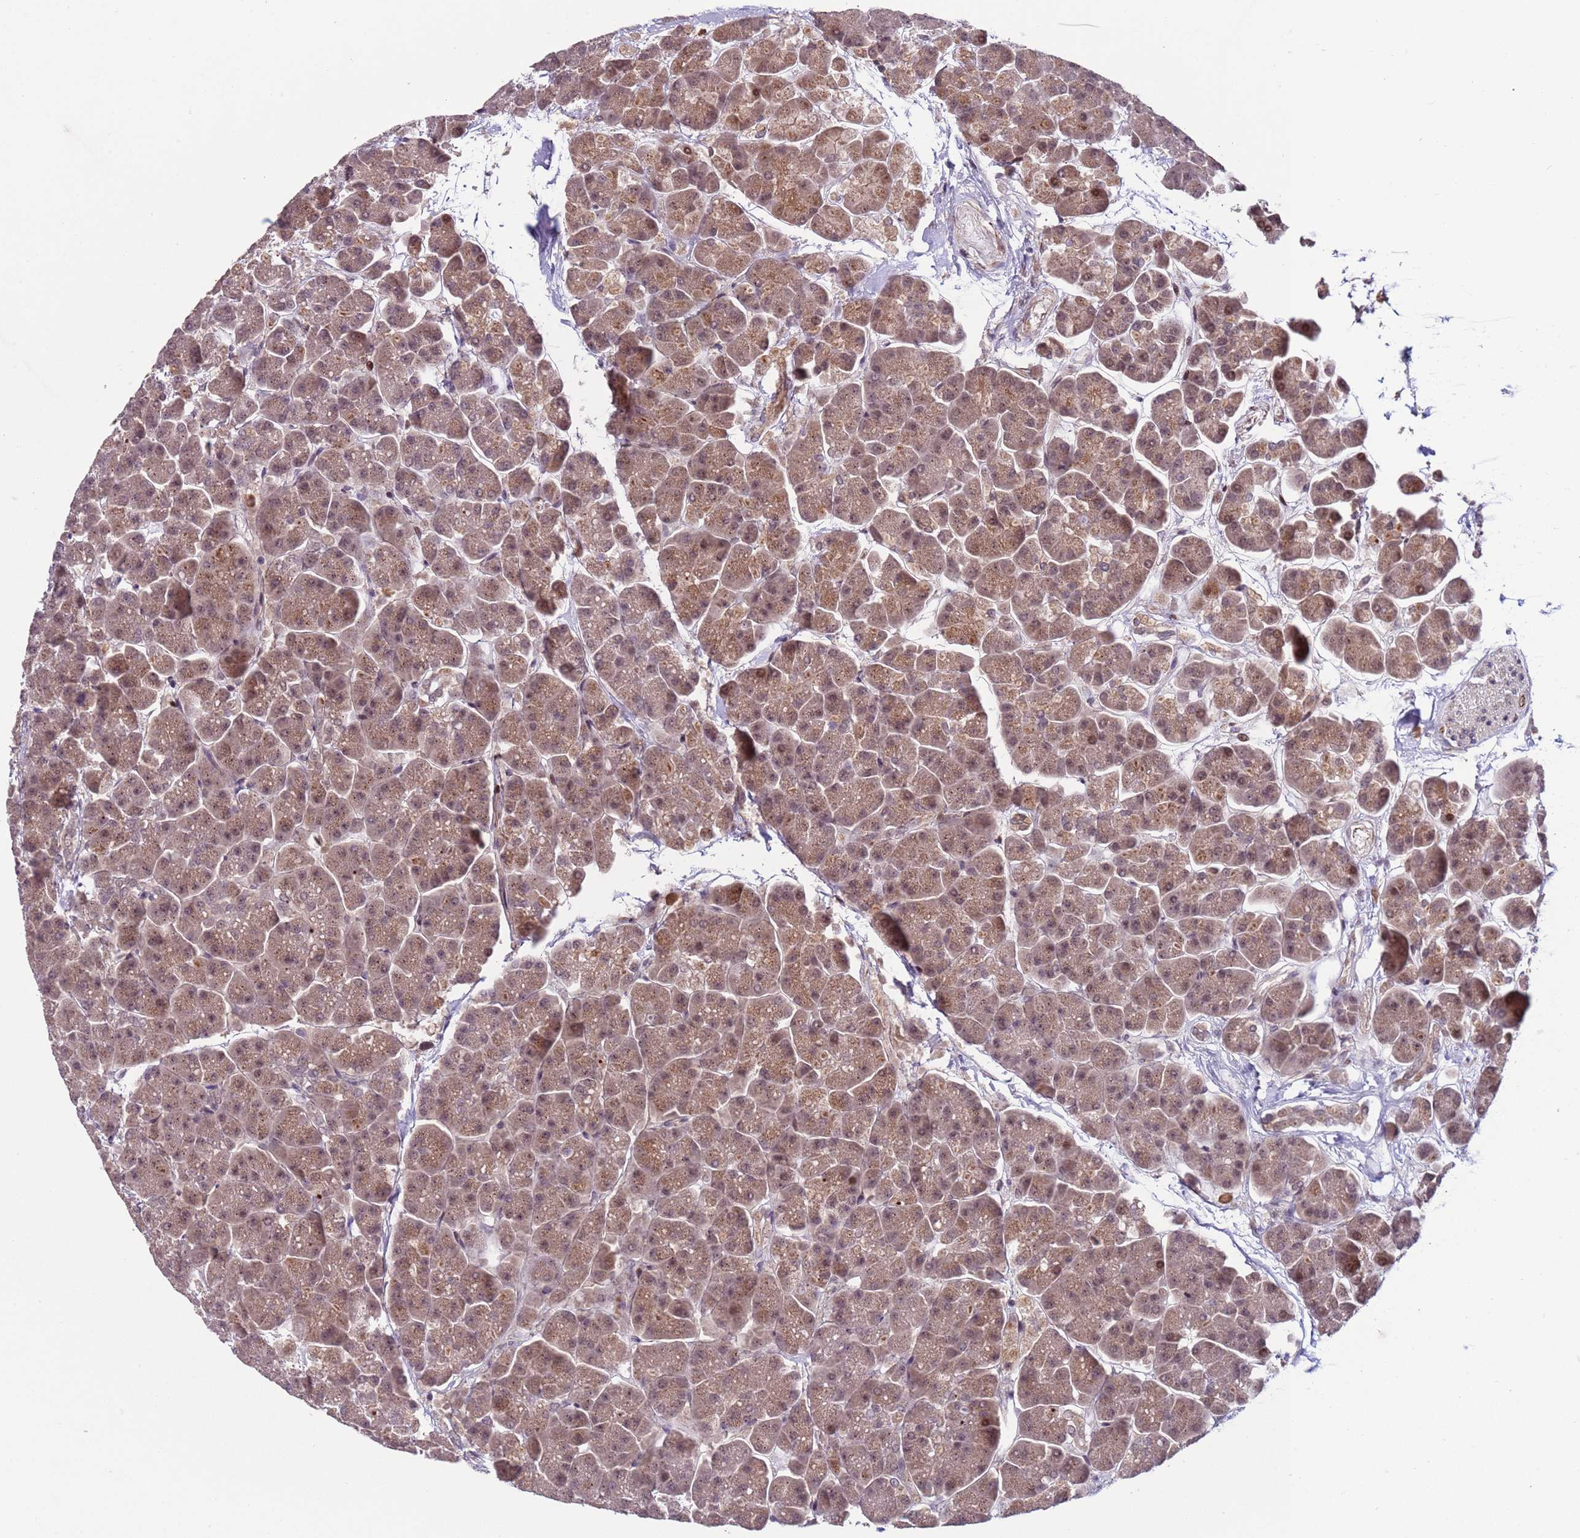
{"staining": {"intensity": "moderate", "quantity": ">75%", "location": "cytoplasmic/membranous,nuclear"}, "tissue": "pancreas", "cell_type": "Exocrine glandular cells", "image_type": "normal", "snomed": [{"axis": "morphology", "description": "Normal tissue, NOS"}, {"axis": "topography", "description": "Pancreas"}, {"axis": "topography", "description": "Peripheral nerve tissue"}], "caption": "Immunohistochemical staining of benign human pancreas exhibits >75% levels of moderate cytoplasmic/membranous,nuclear protein expression in approximately >75% of exocrine glandular cells. Ihc stains the protein in brown and the nuclei are stained blue.", "gene": "SHC3", "patient": {"sex": "male", "age": 54}}